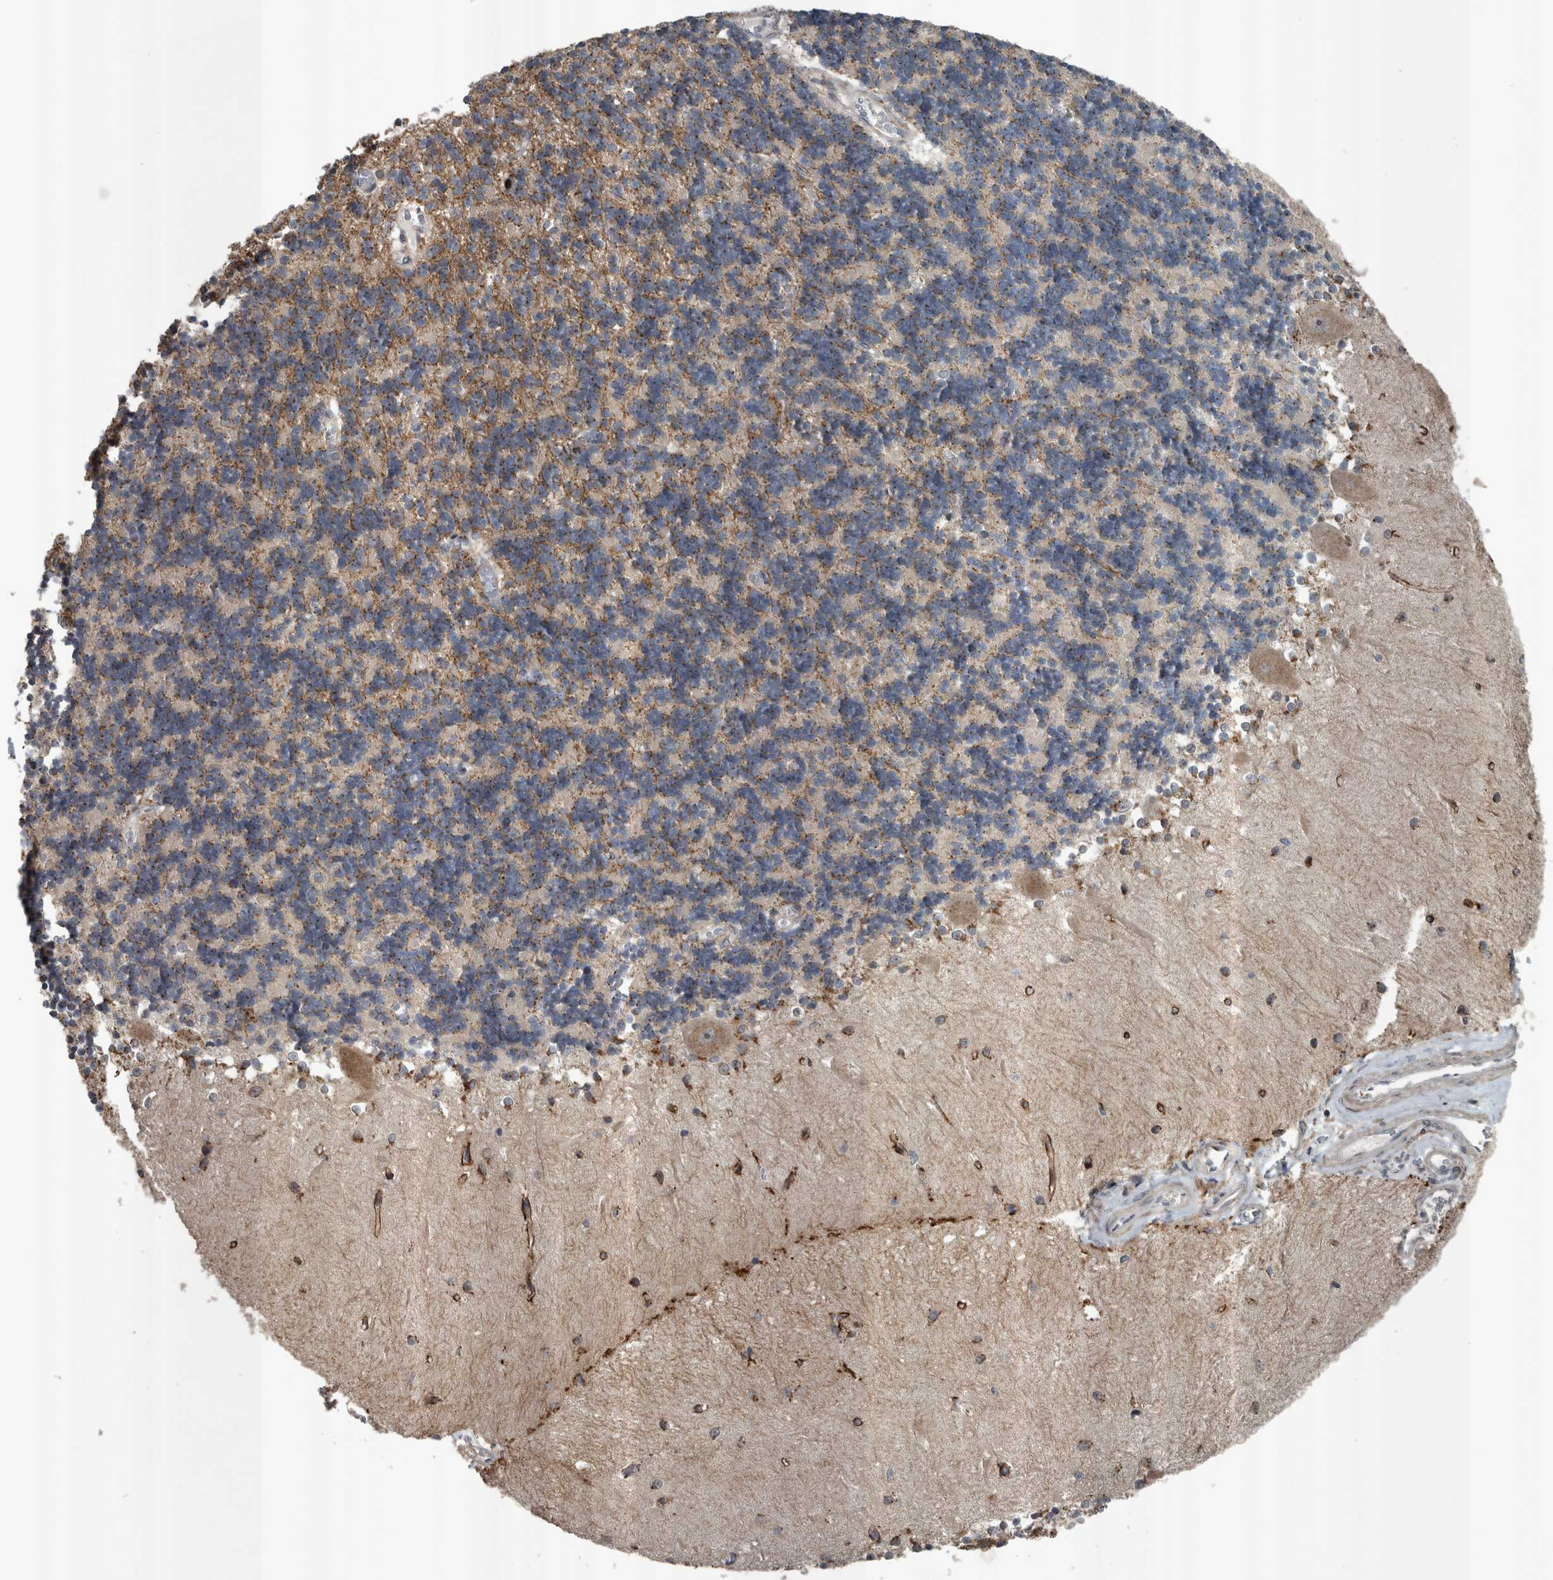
{"staining": {"intensity": "moderate", "quantity": "25%-75%", "location": "cytoplasmic/membranous"}, "tissue": "cerebellum", "cell_type": "Cells in granular layer", "image_type": "normal", "snomed": [{"axis": "morphology", "description": "Normal tissue, NOS"}, {"axis": "topography", "description": "Cerebellum"}], "caption": "Protein staining displays moderate cytoplasmic/membranous staining in about 25%-75% of cells in granular layer in normal cerebellum. The protein is shown in brown color, while the nuclei are stained blue.", "gene": "ZNF345", "patient": {"sex": "male", "age": 37}}